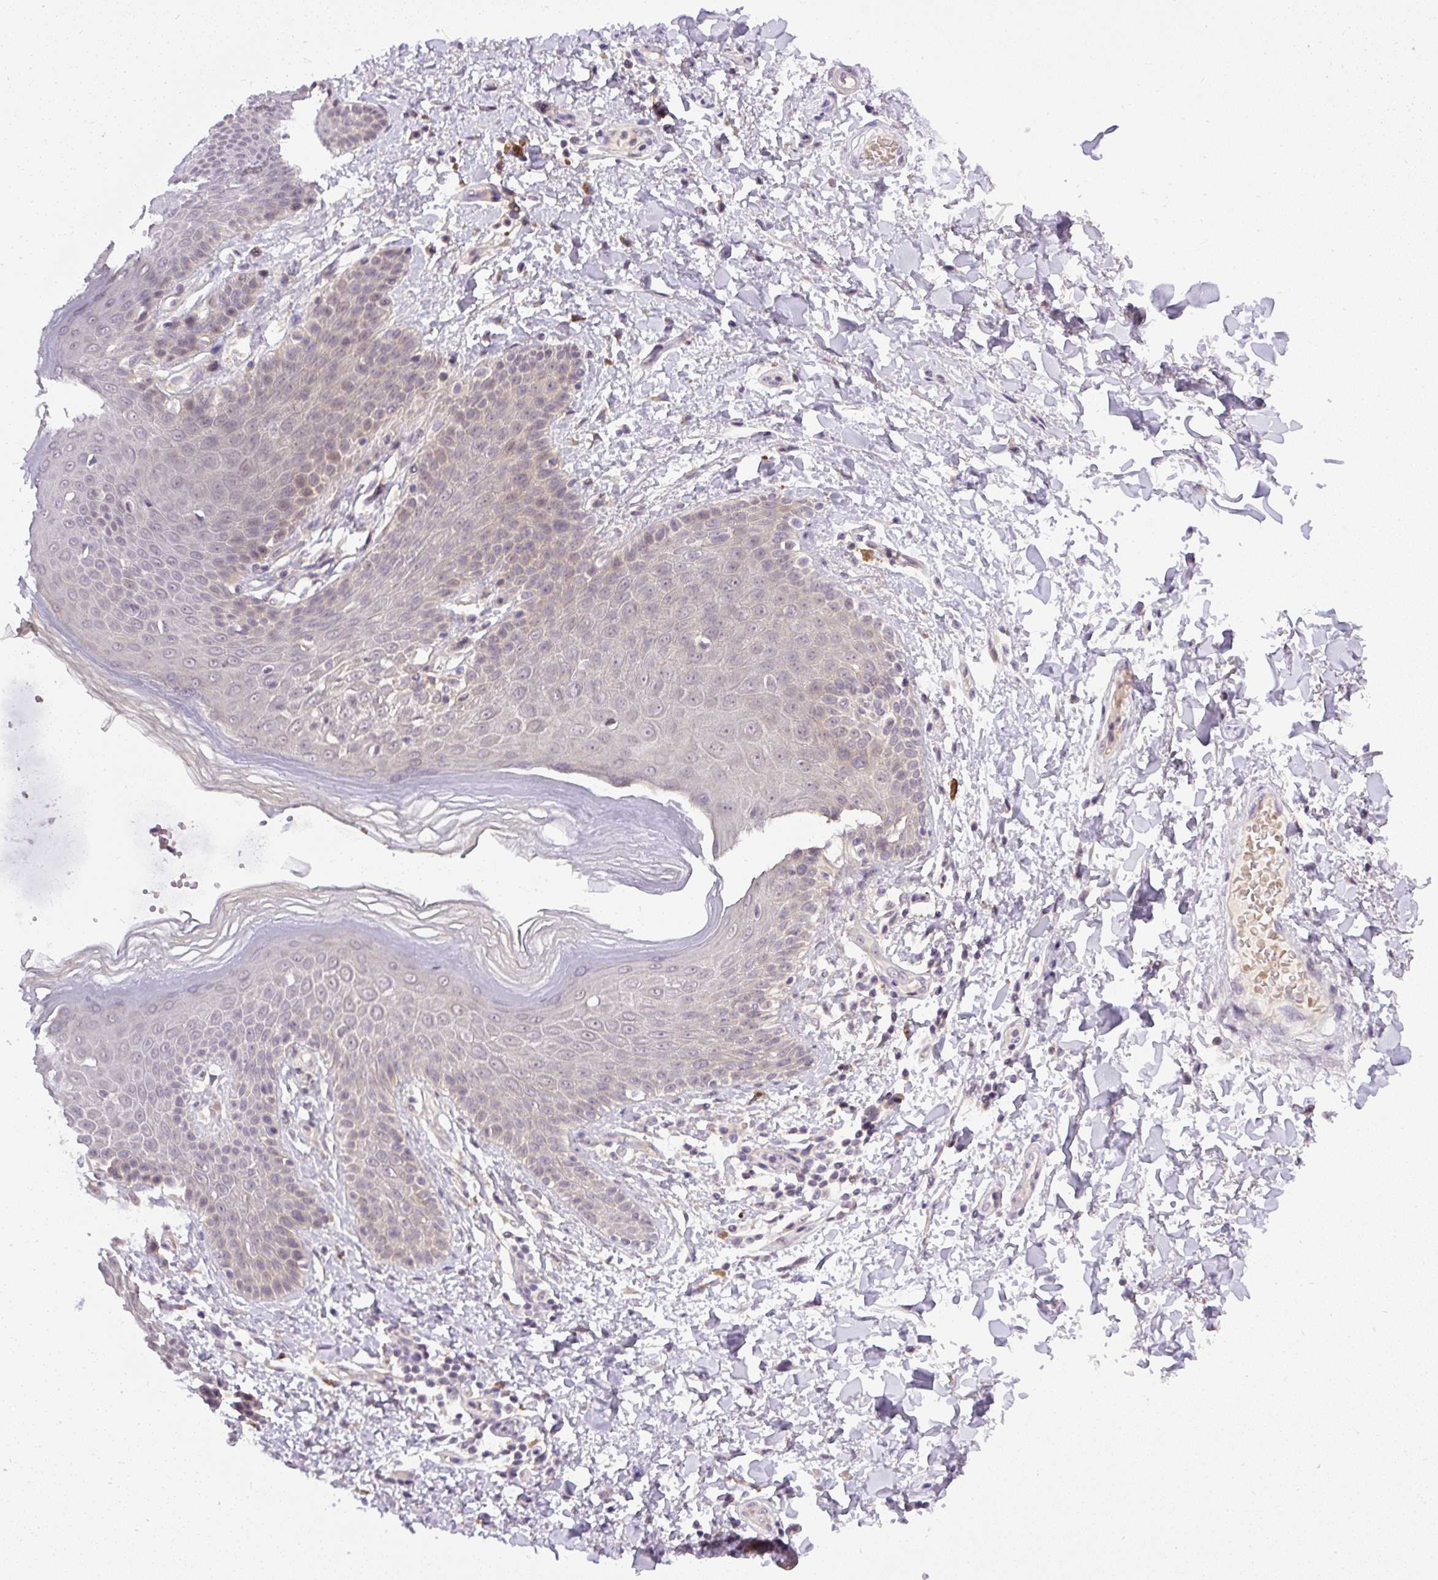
{"staining": {"intensity": "moderate", "quantity": "<25%", "location": "cytoplasmic/membranous"}, "tissue": "skin", "cell_type": "Epidermal cells", "image_type": "normal", "snomed": [{"axis": "morphology", "description": "Normal tissue, NOS"}, {"axis": "topography", "description": "Peripheral nerve tissue"}], "caption": "Skin stained for a protein (brown) demonstrates moderate cytoplasmic/membranous positive staining in approximately <25% of epidermal cells.", "gene": "FAM117B", "patient": {"sex": "male", "age": 51}}